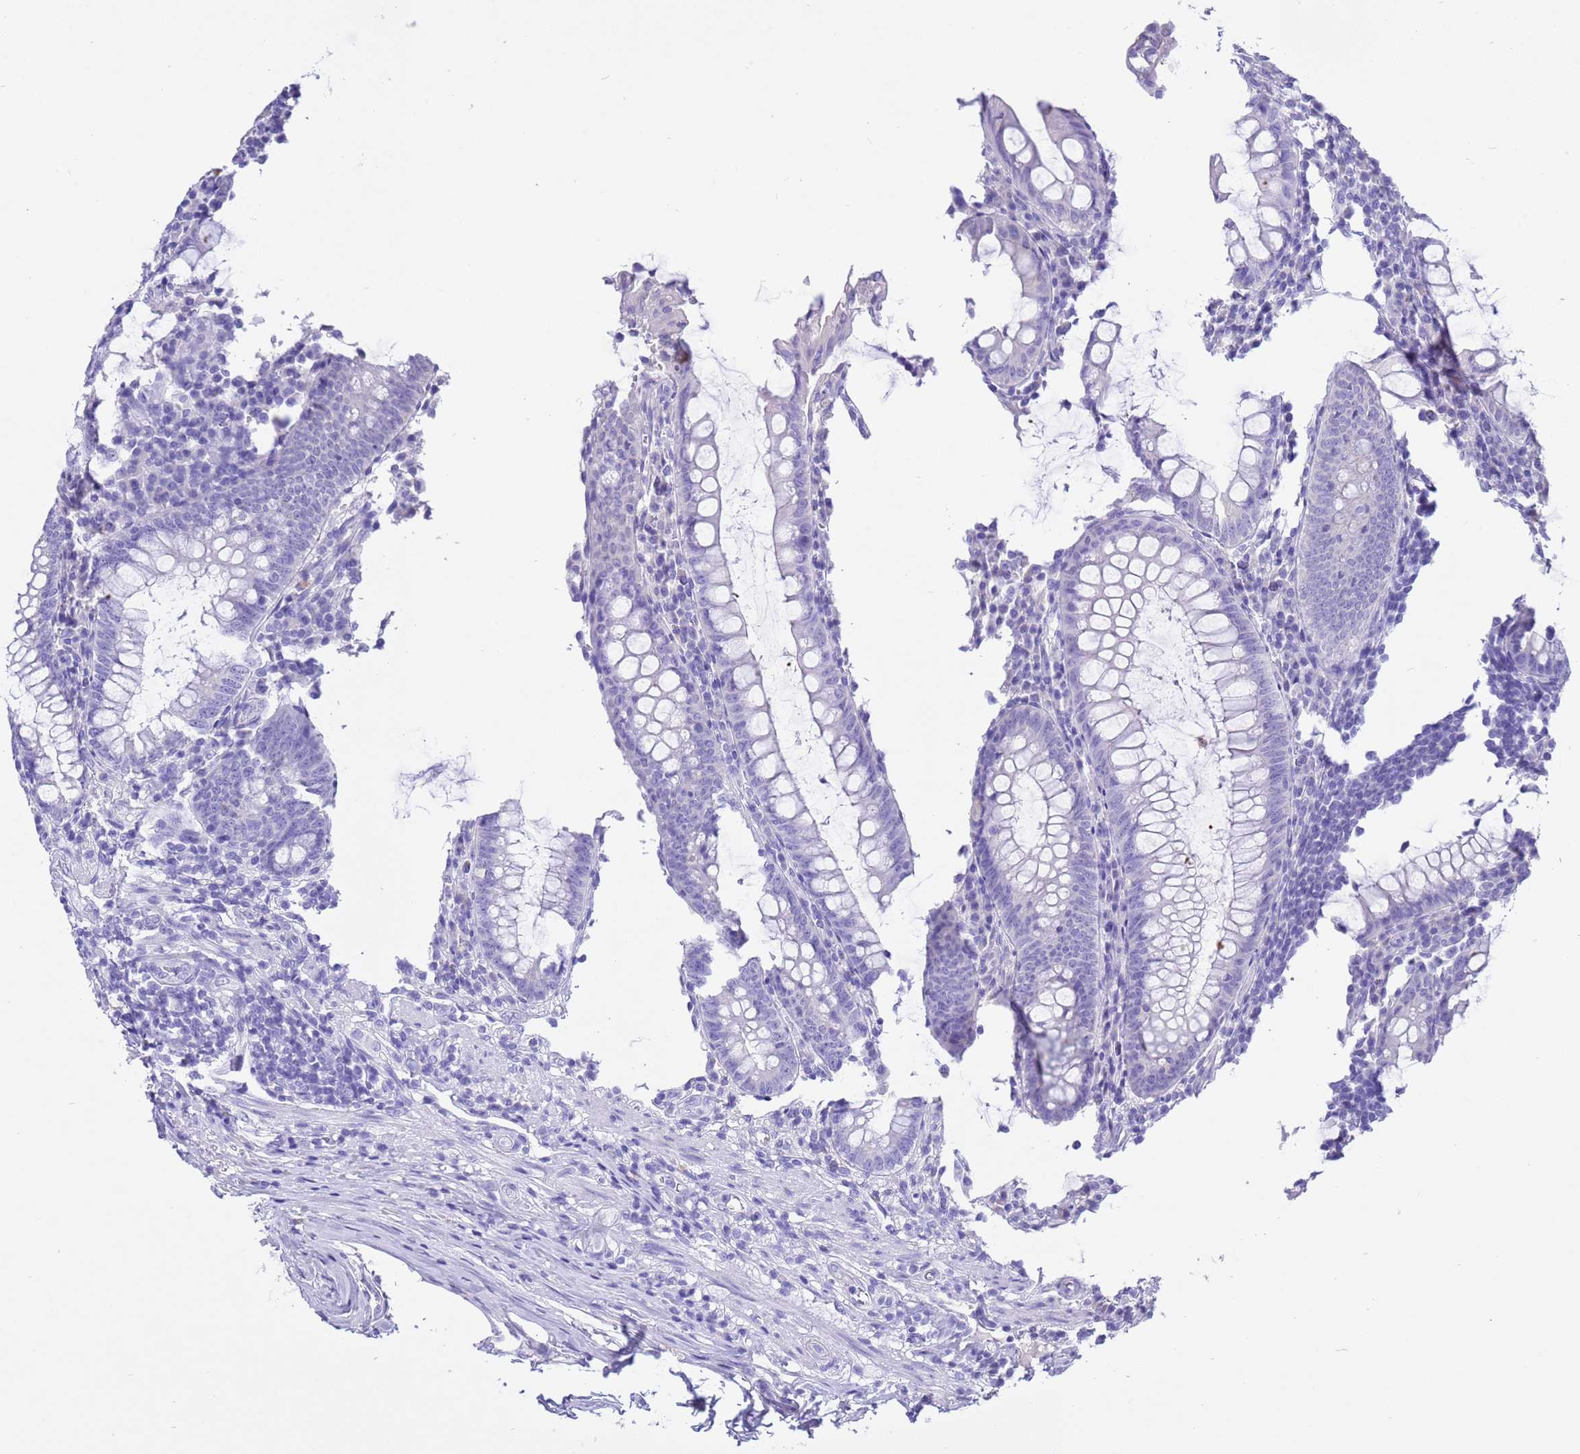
{"staining": {"intensity": "negative", "quantity": "none", "location": "none"}, "tissue": "appendix", "cell_type": "Glandular cells", "image_type": "normal", "snomed": [{"axis": "morphology", "description": "Normal tissue, NOS"}, {"axis": "topography", "description": "Appendix"}], "caption": "Glandular cells show no significant expression in benign appendix.", "gene": "CPB1", "patient": {"sex": "male", "age": 83}}